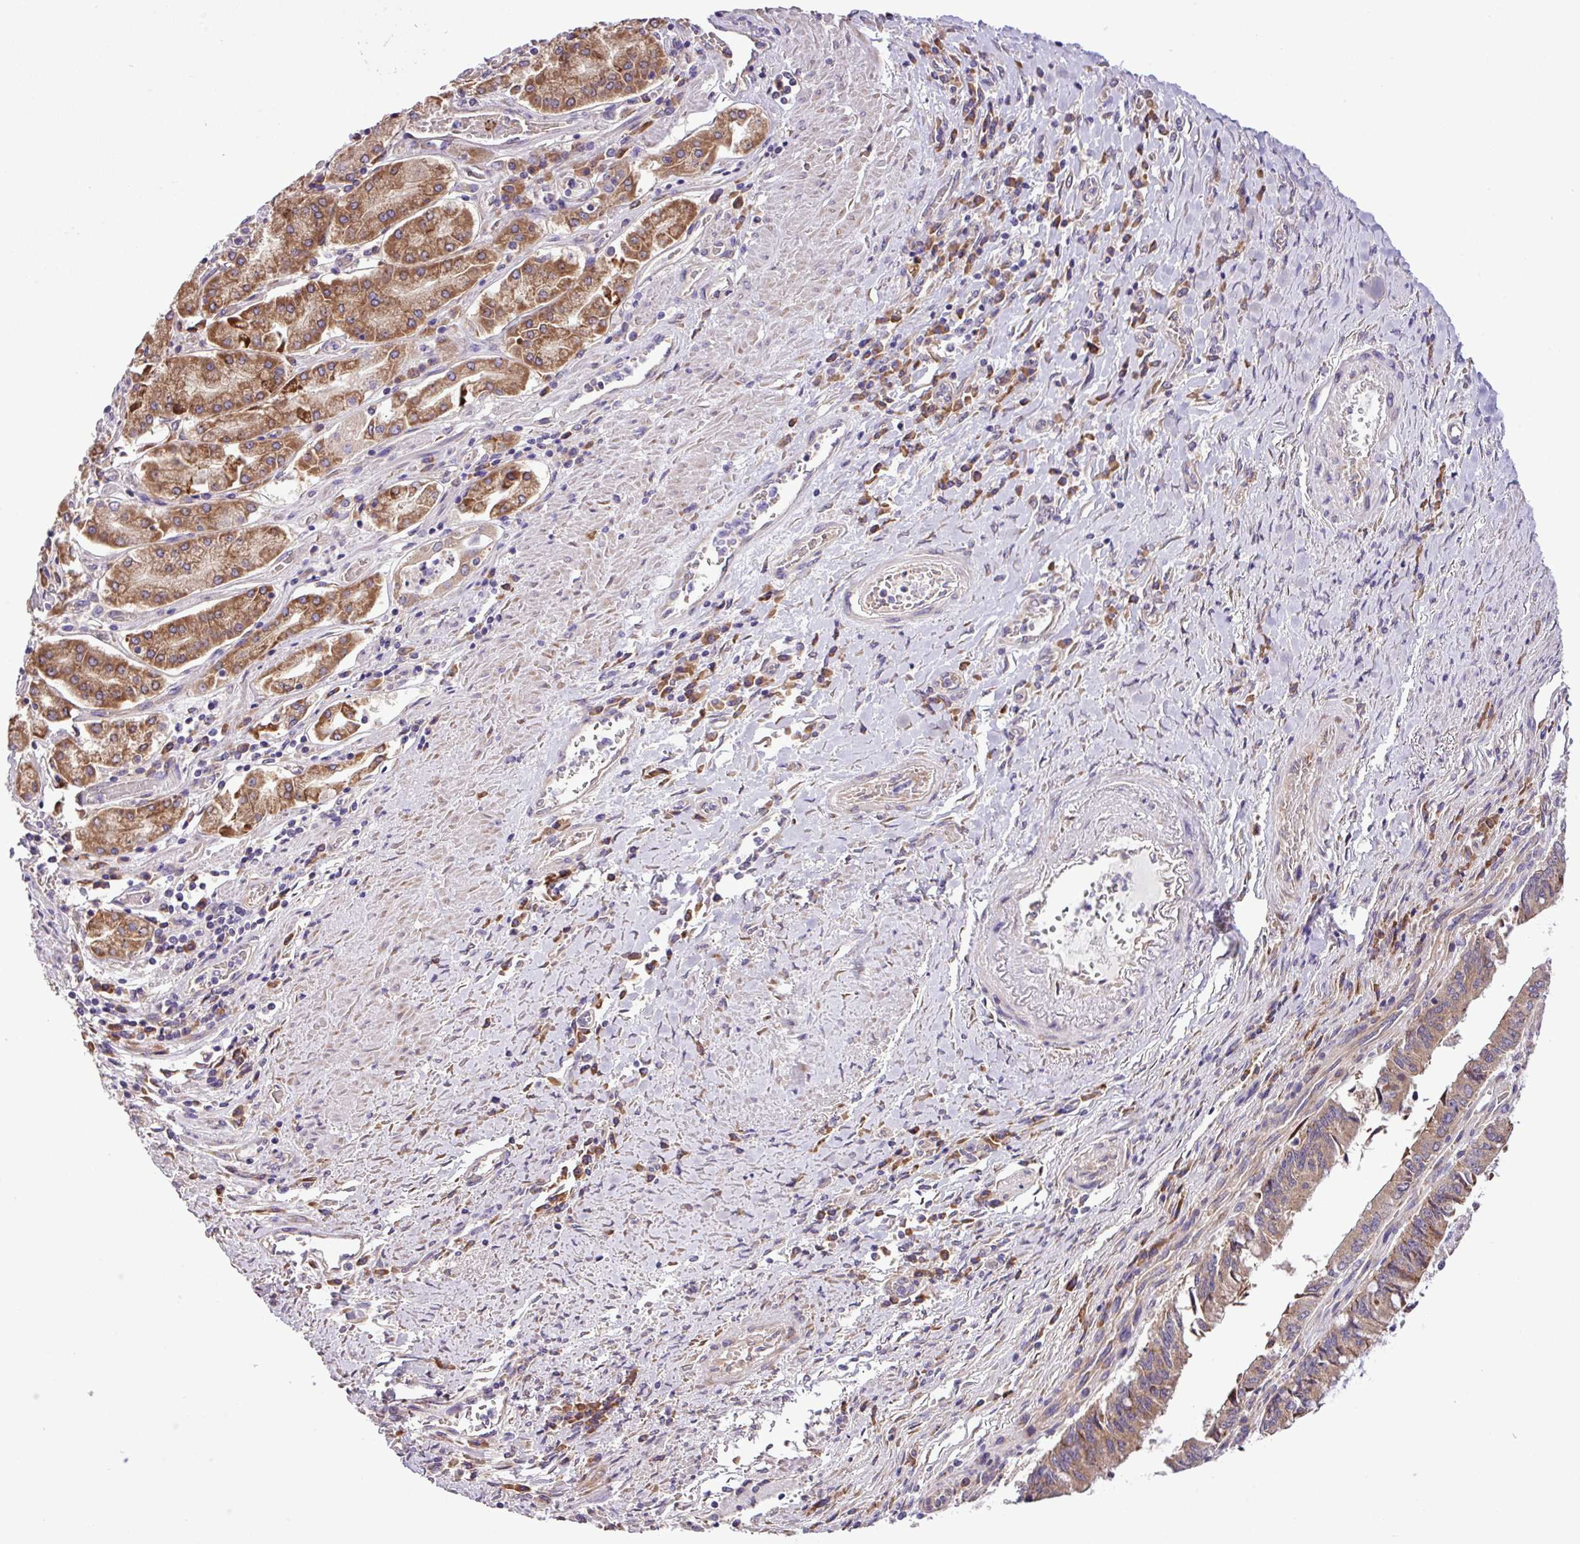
{"staining": {"intensity": "moderate", "quantity": ">75%", "location": "cytoplasmic/membranous"}, "tissue": "pancreatic cancer", "cell_type": "Tumor cells", "image_type": "cancer", "snomed": [{"axis": "morphology", "description": "Adenocarcinoma, NOS"}, {"axis": "topography", "description": "Pancreas"}], "caption": "Pancreatic cancer was stained to show a protein in brown. There is medium levels of moderate cytoplasmic/membranous expression in approximately >75% of tumor cells.", "gene": "RPL13", "patient": {"sex": "female", "age": 50}}